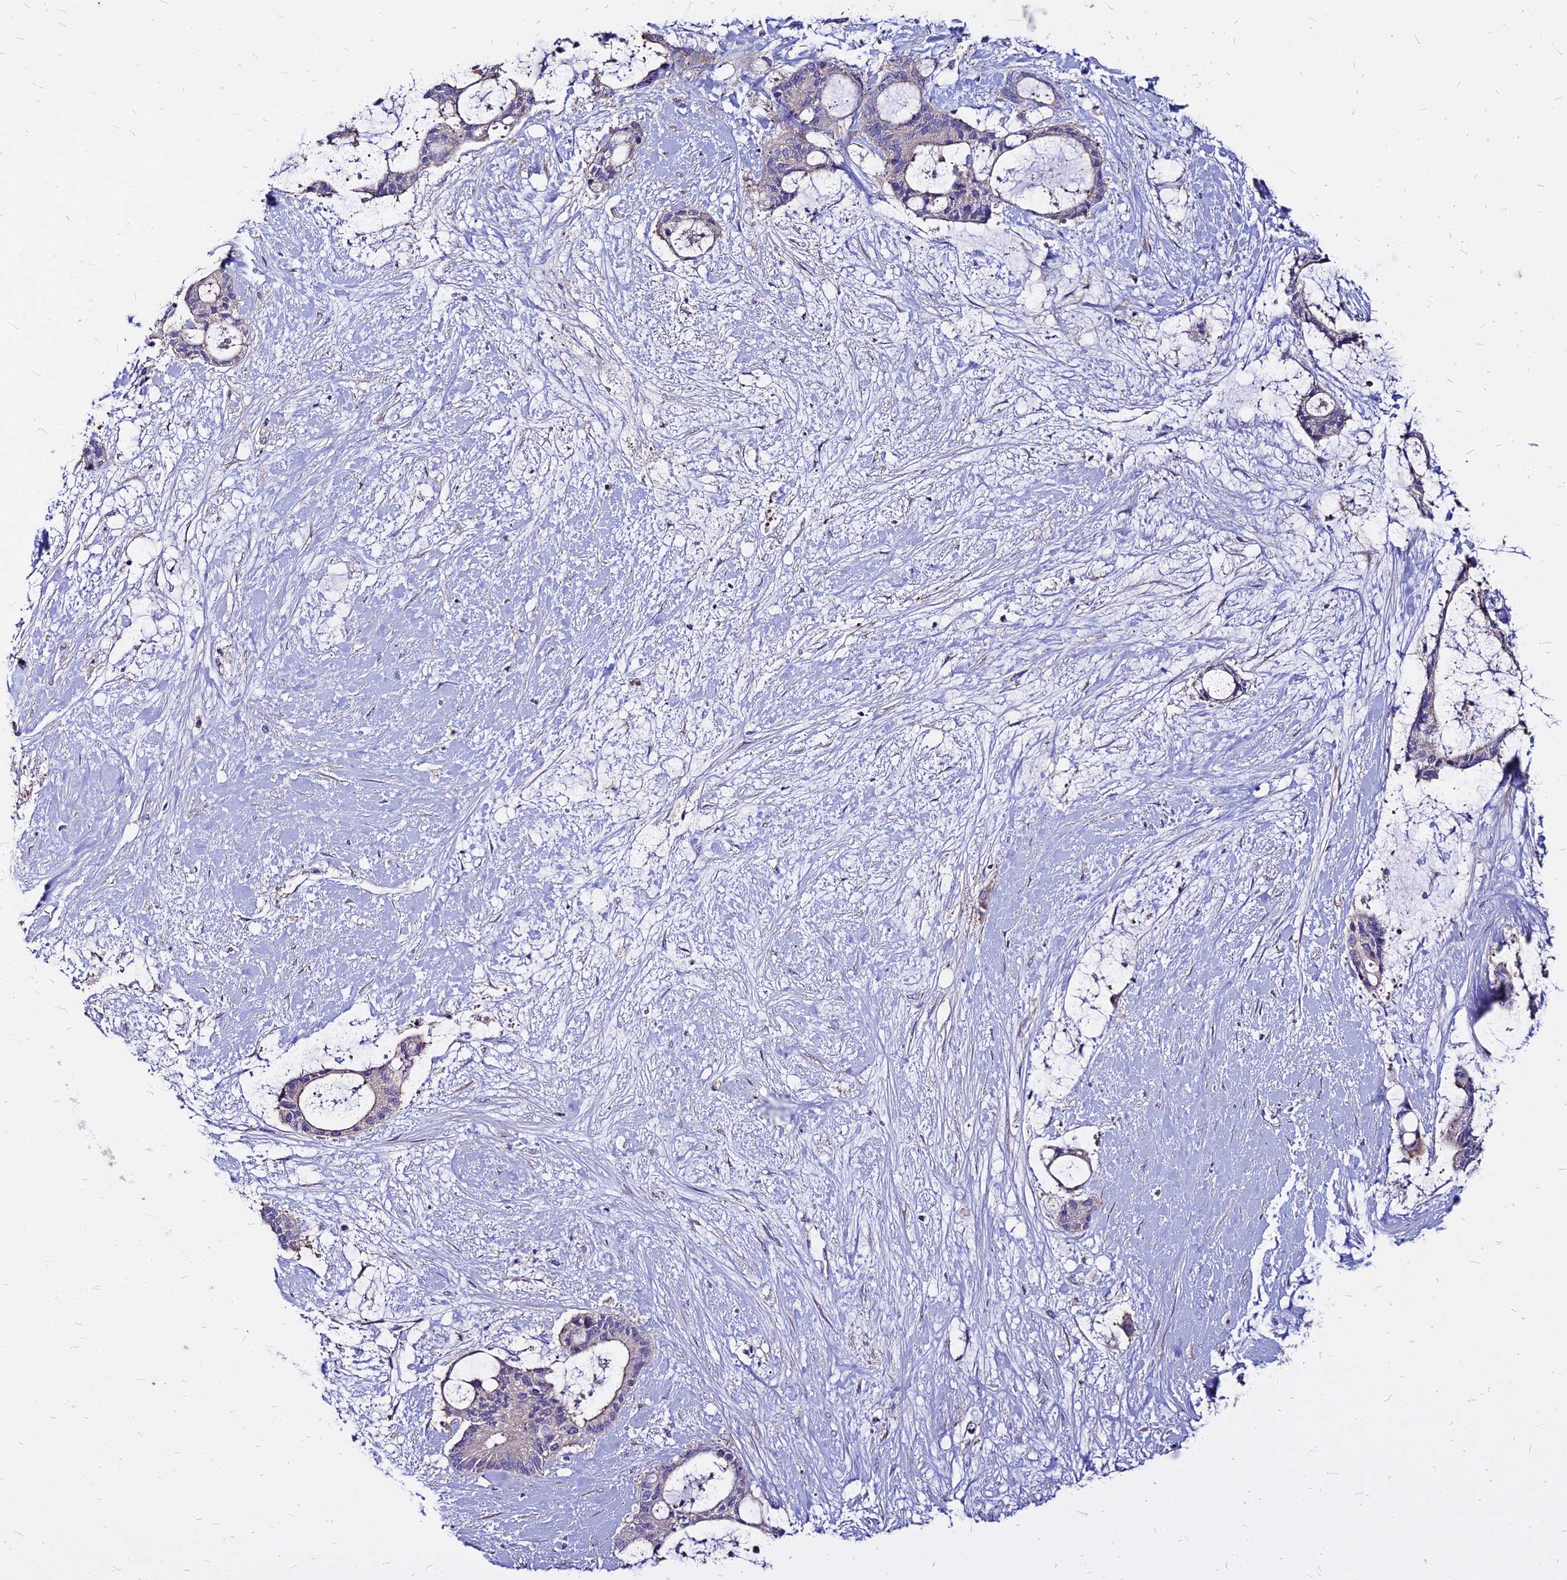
{"staining": {"intensity": "negative", "quantity": "none", "location": "none"}, "tissue": "liver cancer", "cell_type": "Tumor cells", "image_type": "cancer", "snomed": [{"axis": "morphology", "description": "Normal tissue, NOS"}, {"axis": "morphology", "description": "Cholangiocarcinoma"}, {"axis": "topography", "description": "Liver"}, {"axis": "topography", "description": "Peripheral nerve tissue"}], "caption": "This is an IHC image of human cholangiocarcinoma (liver). There is no staining in tumor cells.", "gene": "COMMD10", "patient": {"sex": "female", "age": 73}}